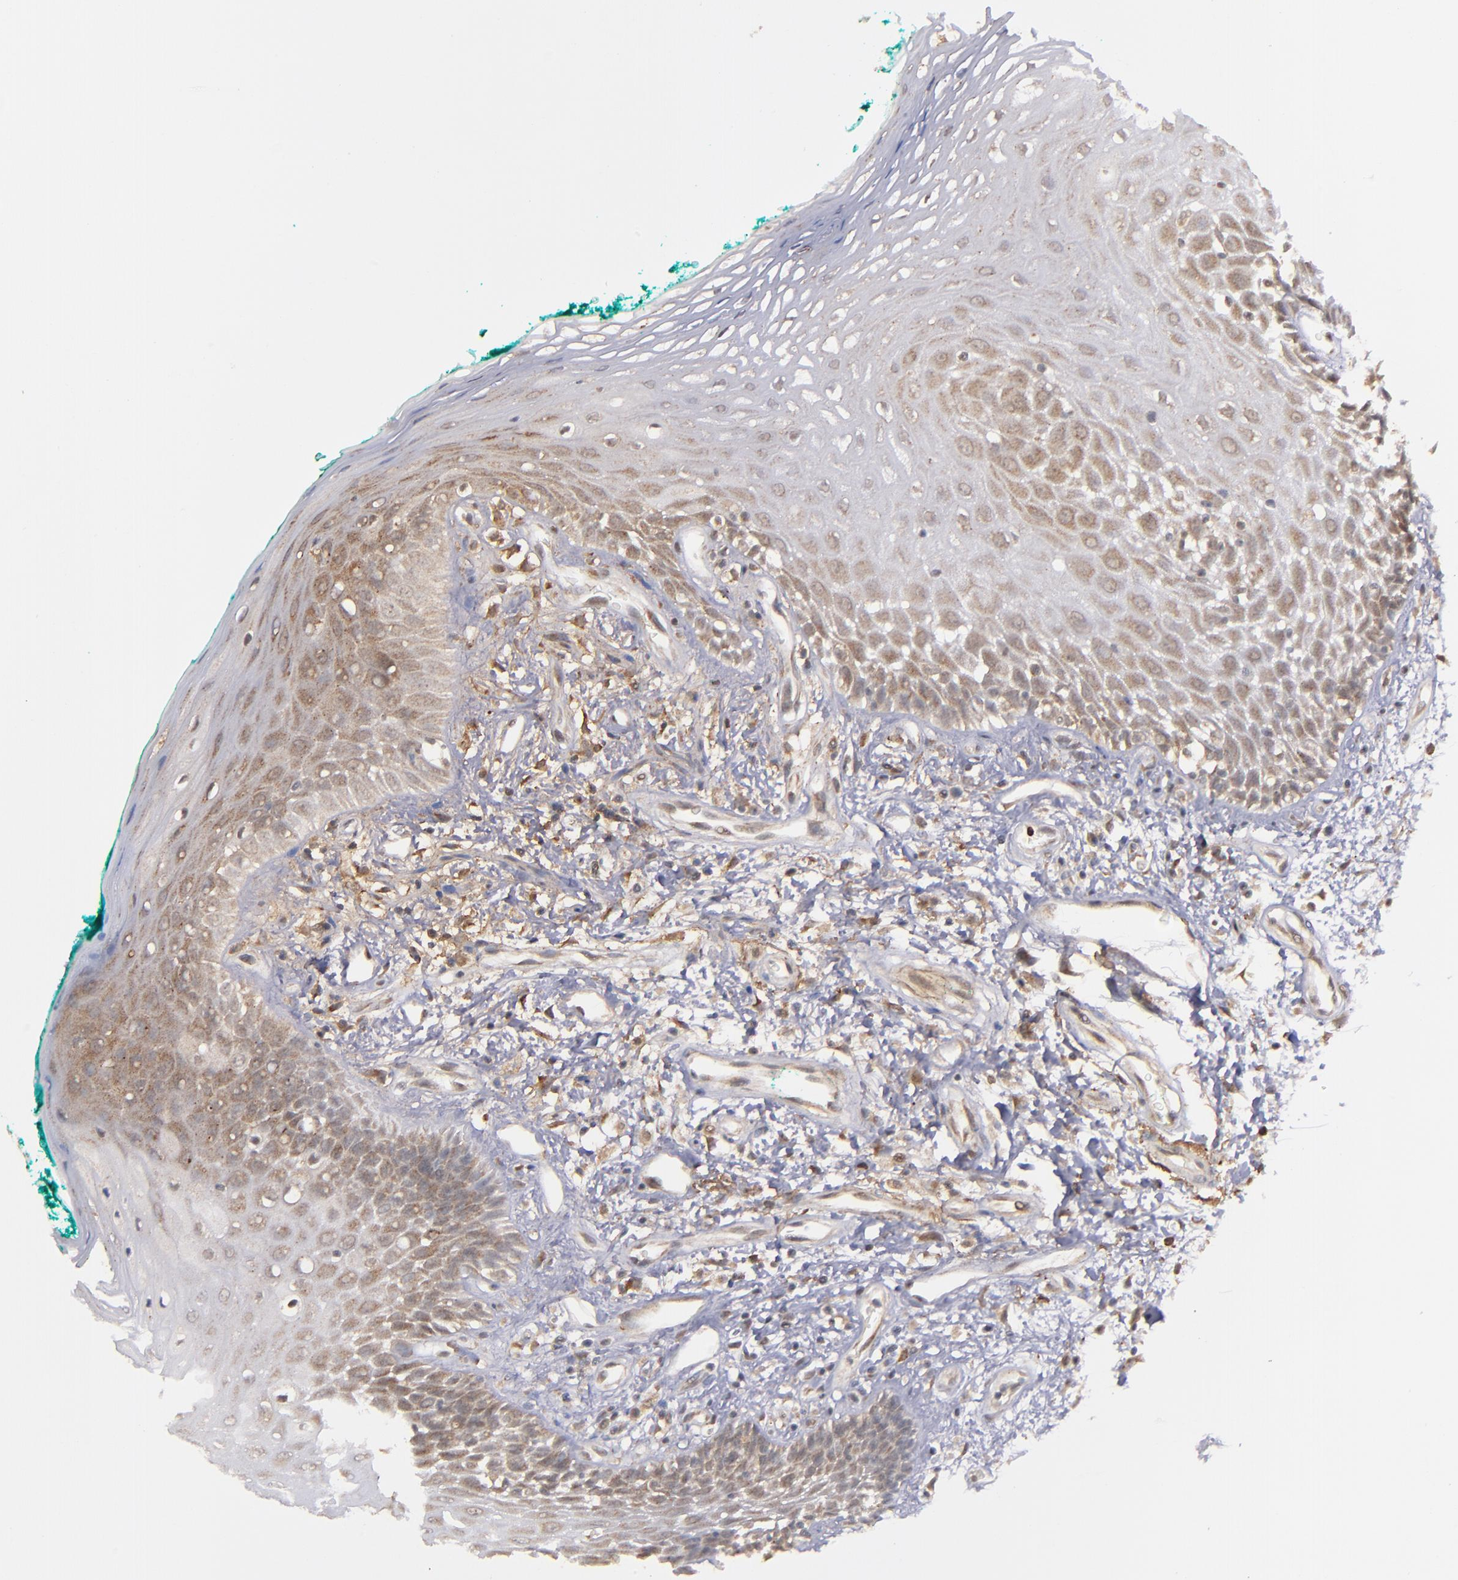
{"staining": {"intensity": "moderate", "quantity": "25%-75%", "location": "cytoplasmic/membranous"}, "tissue": "oral mucosa", "cell_type": "Squamous epithelial cells", "image_type": "normal", "snomed": [{"axis": "morphology", "description": "Normal tissue, NOS"}, {"axis": "morphology", "description": "Squamous cell carcinoma, NOS"}, {"axis": "topography", "description": "Skeletal muscle"}, {"axis": "topography", "description": "Oral tissue"}, {"axis": "topography", "description": "Head-Neck"}], "caption": "Brown immunohistochemical staining in normal oral mucosa shows moderate cytoplasmic/membranous expression in about 25%-75% of squamous epithelial cells. The staining was performed using DAB to visualize the protein expression in brown, while the nuclei were stained in blue with hematoxylin (Magnification: 20x).", "gene": "ZFYVE1", "patient": {"sex": "female", "age": 84}}